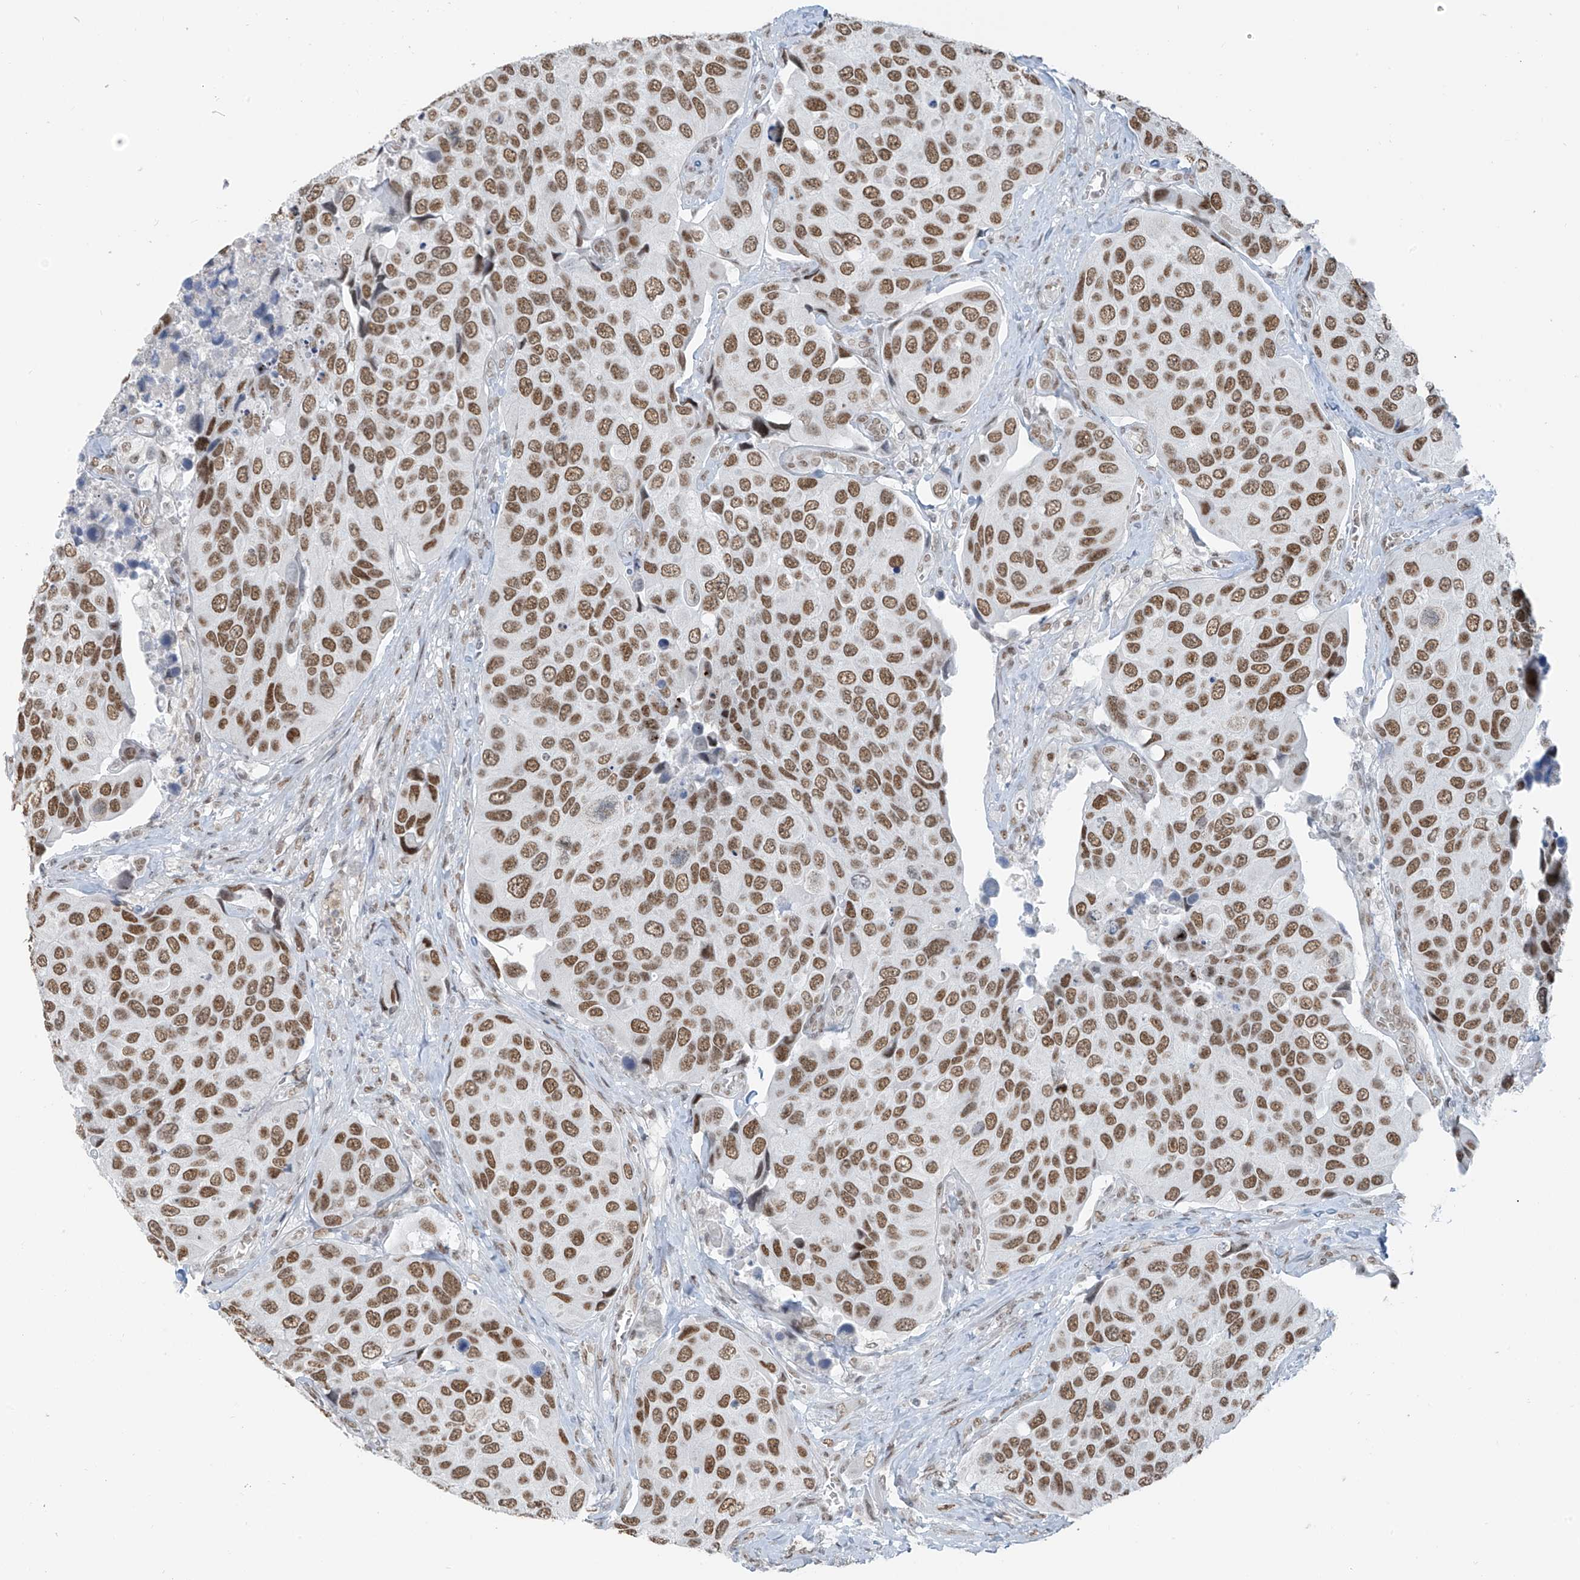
{"staining": {"intensity": "moderate", "quantity": ">75%", "location": "nuclear"}, "tissue": "urothelial cancer", "cell_type": "Tumor cells", "image_type": "cancer", "snomed": [{"axis": "morphology", "description": "Urothelial carcinoma, High grade"}, {"axis": "topography", "description": "Urinary bladder"}], "caption": "Urothelial cancer stained with DAB immunohistochemistry (IHC) displays medium levels of moderate nuclear staining in approximately >75% of tumor cells.", "gene": "MCM9", "patient": {"sex": "male", "age": 74}}